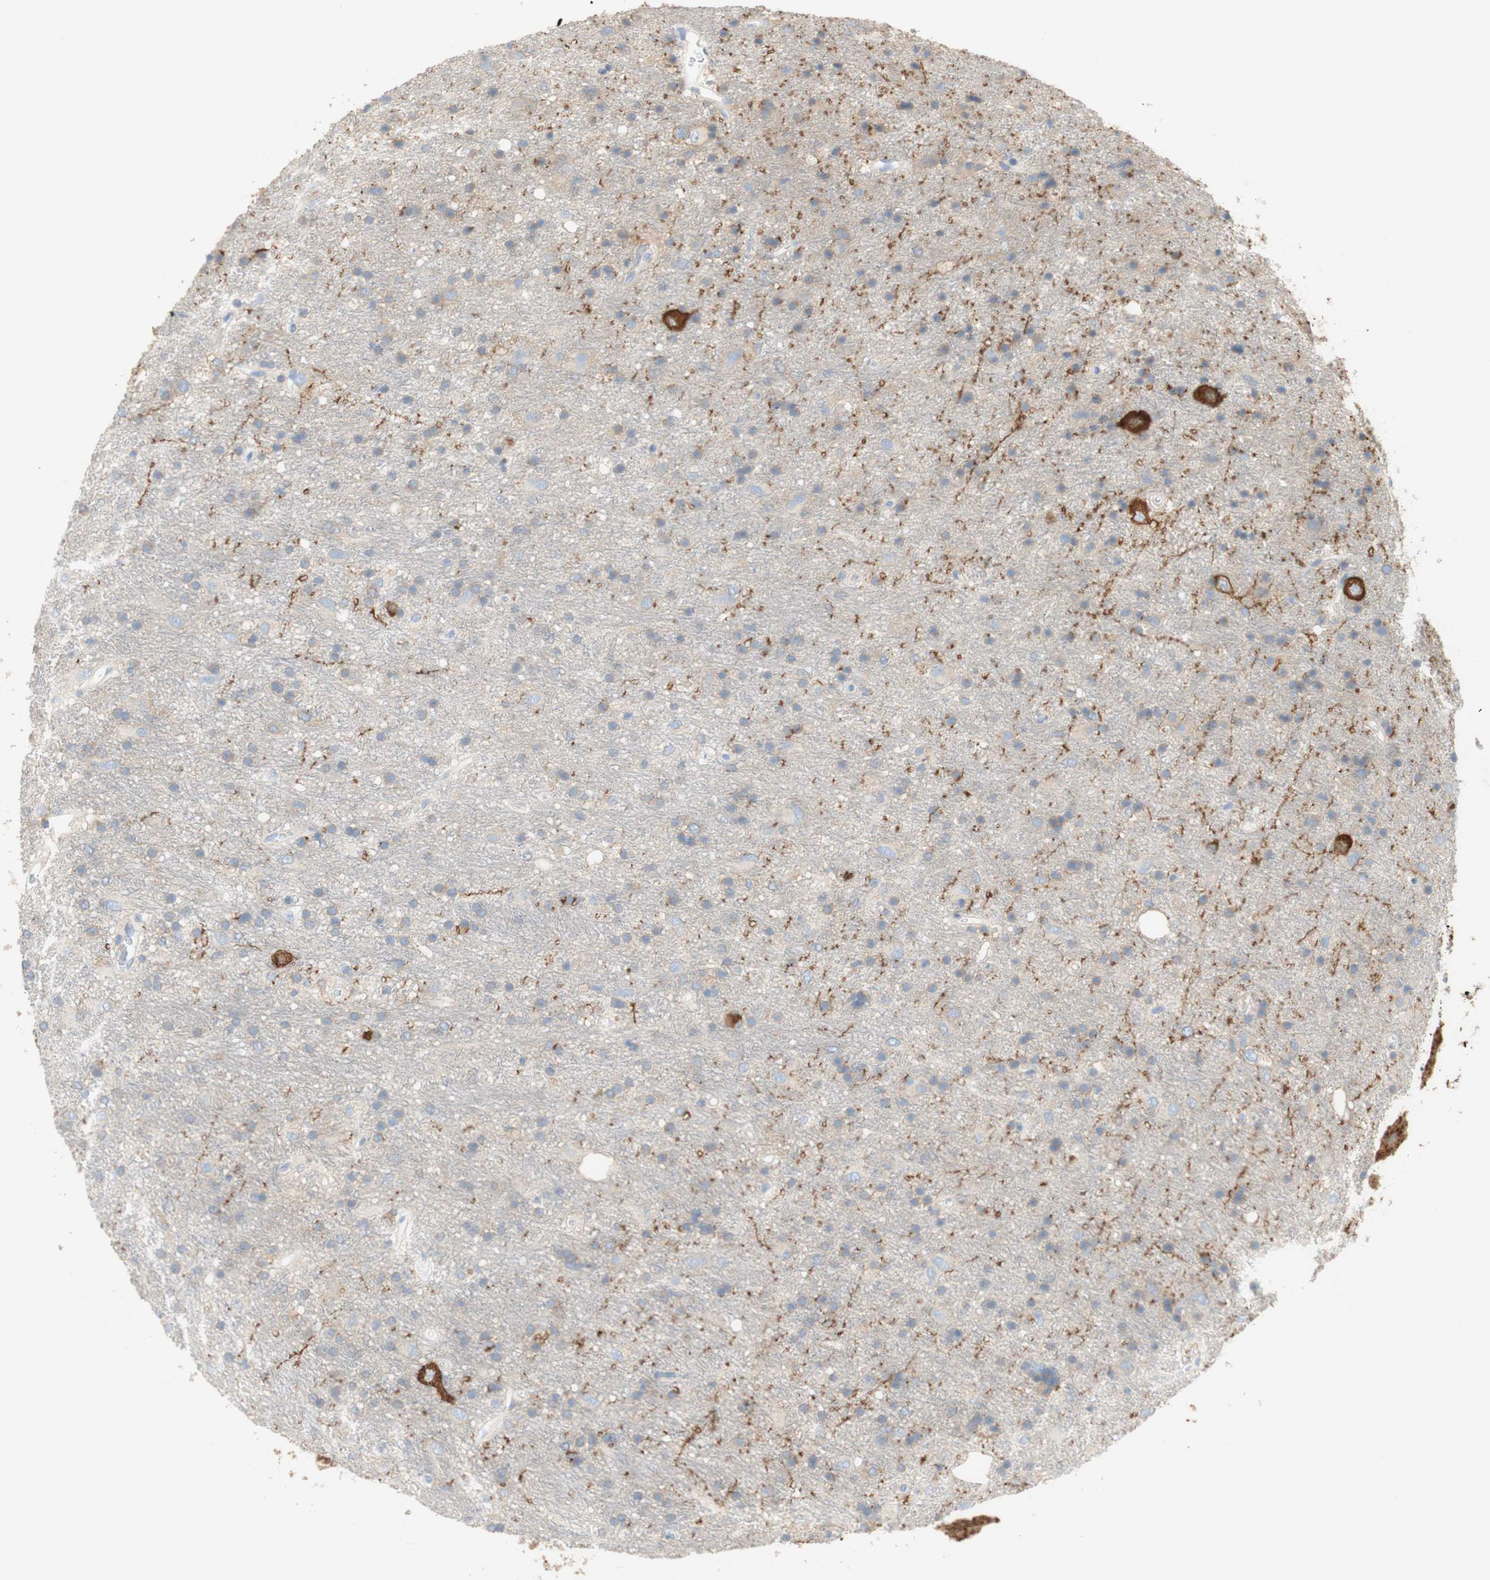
{"staining": {"intensity": "negative", "quantity": "none", "location": "none"}, "tissue": "glioma", "cell_type": "Tumor cells", "image_type": "cancer", "snomed": [{"axis": "morphology", "description": "Glioma, malignant, Low grade"}, {"axis": "topography", "description": "Brain"}], "caption": "Immunohistochemistry (IHC) of low-grade glioma (malignant) shows no staining in tumor cells.", "gene": "ATP2B1", "patient": {"sex": "male", "age": 77}}